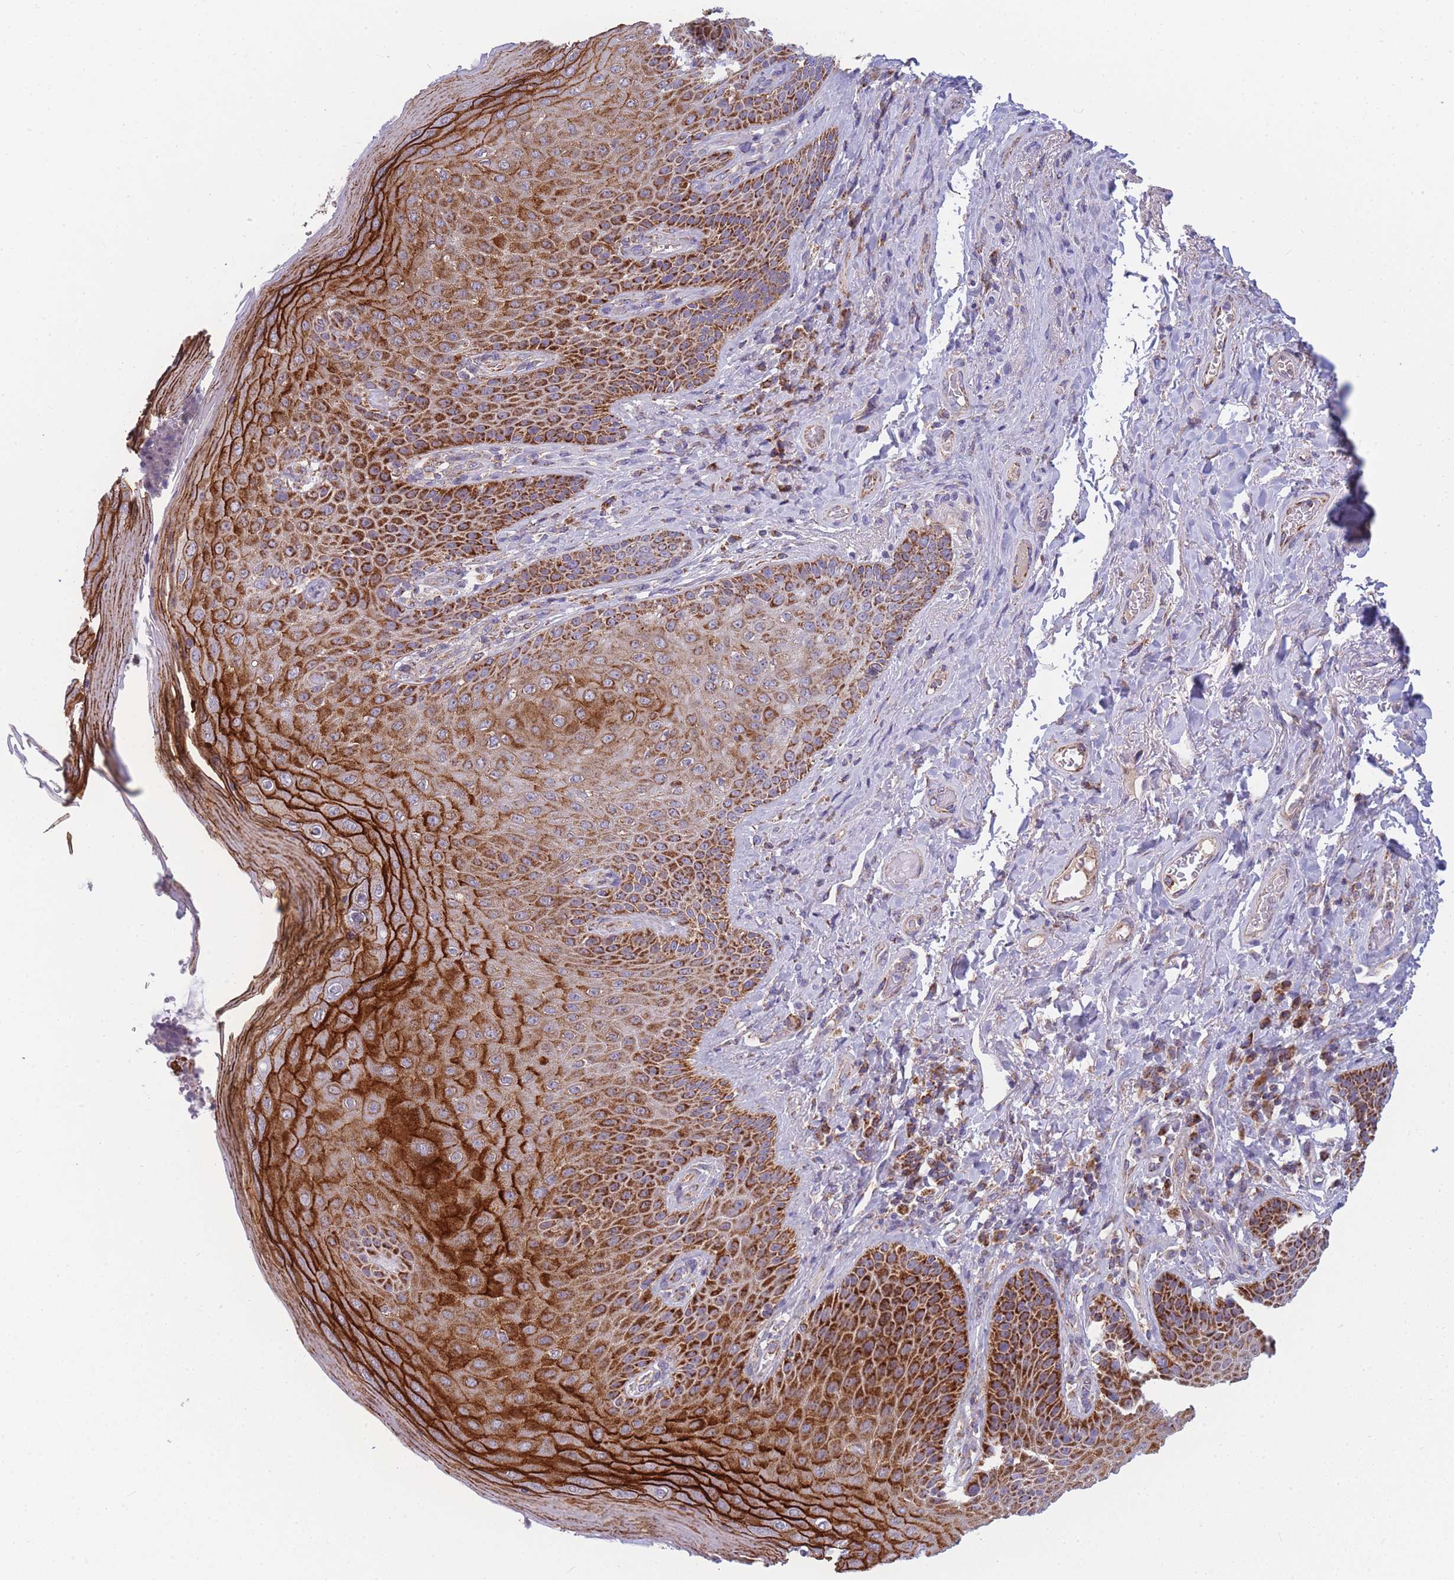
{"staining": {"intensity": "strong", "quantity": ">75%", "location": "cytoplasmic/membranous"}, "tissue": "skin", "cell_type": "Epidermal cells", "image_type": "normal", "snomed": [{"axis": "morphology", "description": "Normal tissue, NOS"}, {"axis": "topography", "description": "Anal"}], "caption": "Skin was stained to show a protein in brown. There is high levels of strong cytoplasmic/membranous expression in about >75% of epidermal cells. The protein of interest is stained brown, and the nuclei are stained in blue (DAB (3,3'-diaminobenzidine) IHC with brightfield microscopy, high magnification).", "gene": "MRPS11", "patient": {"sex": "female", "age": 89}}